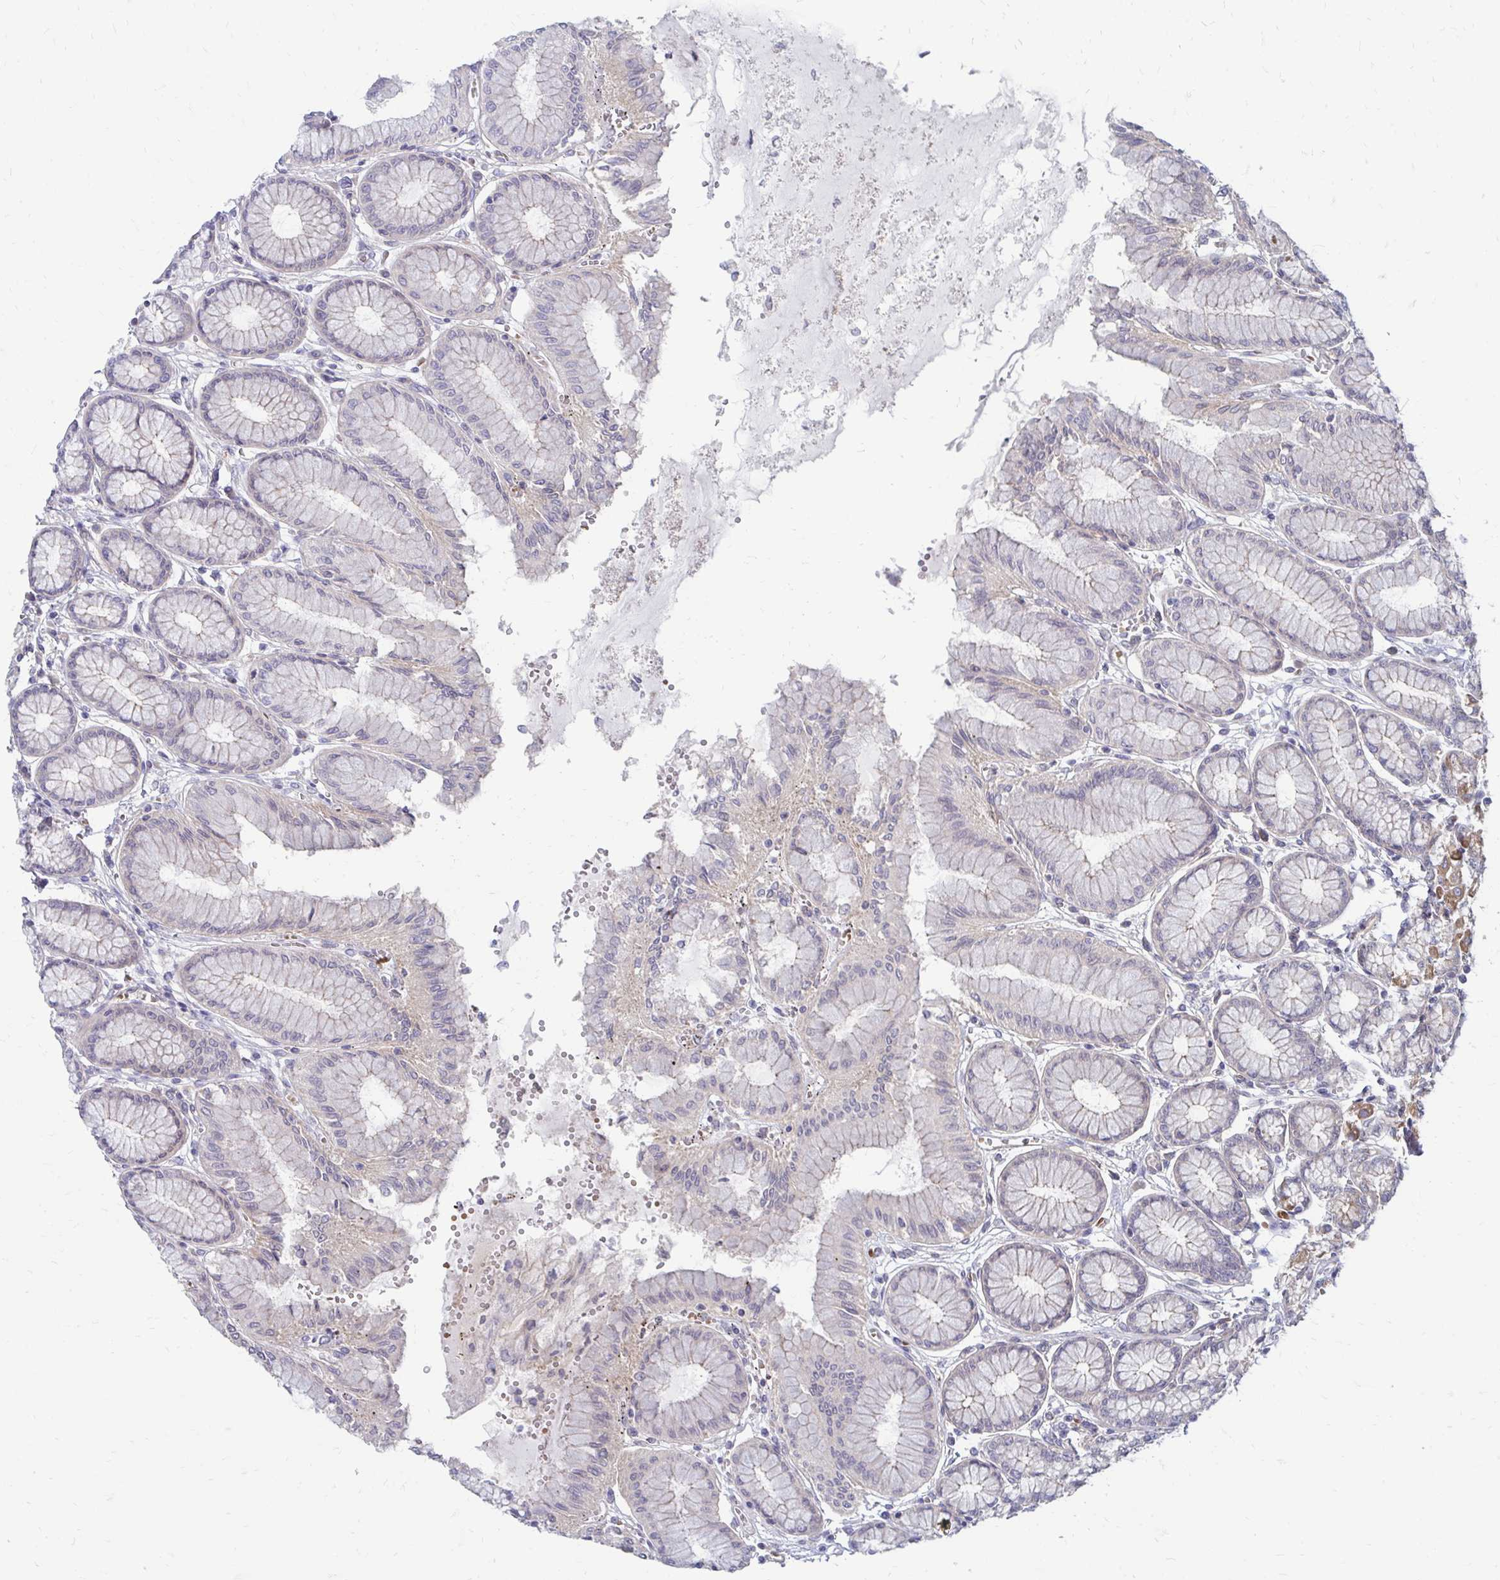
{"staining": {"intensity": "moderate", "quantity": "<25%", "location": "cytoplasmic/membranous"}, "tissue": "stomach", "cell_type": "Glandular cells", "image_type": "normal", "snomed": [{"axis": "morphology", "description": "Normal tissue, NOS"}, {"axis": "topography", "description": "Stomach"}, {"axis": "topography", "description": "Stomach, lower"}], "caption": "Benign stomach demonstrates moderate cytoplasmic/membranous staining in about <25% of glandular cells, visualized by immunohistochemistry.", "gene": "ITPR2", "patient": {"sex": "male", "age": 76}}